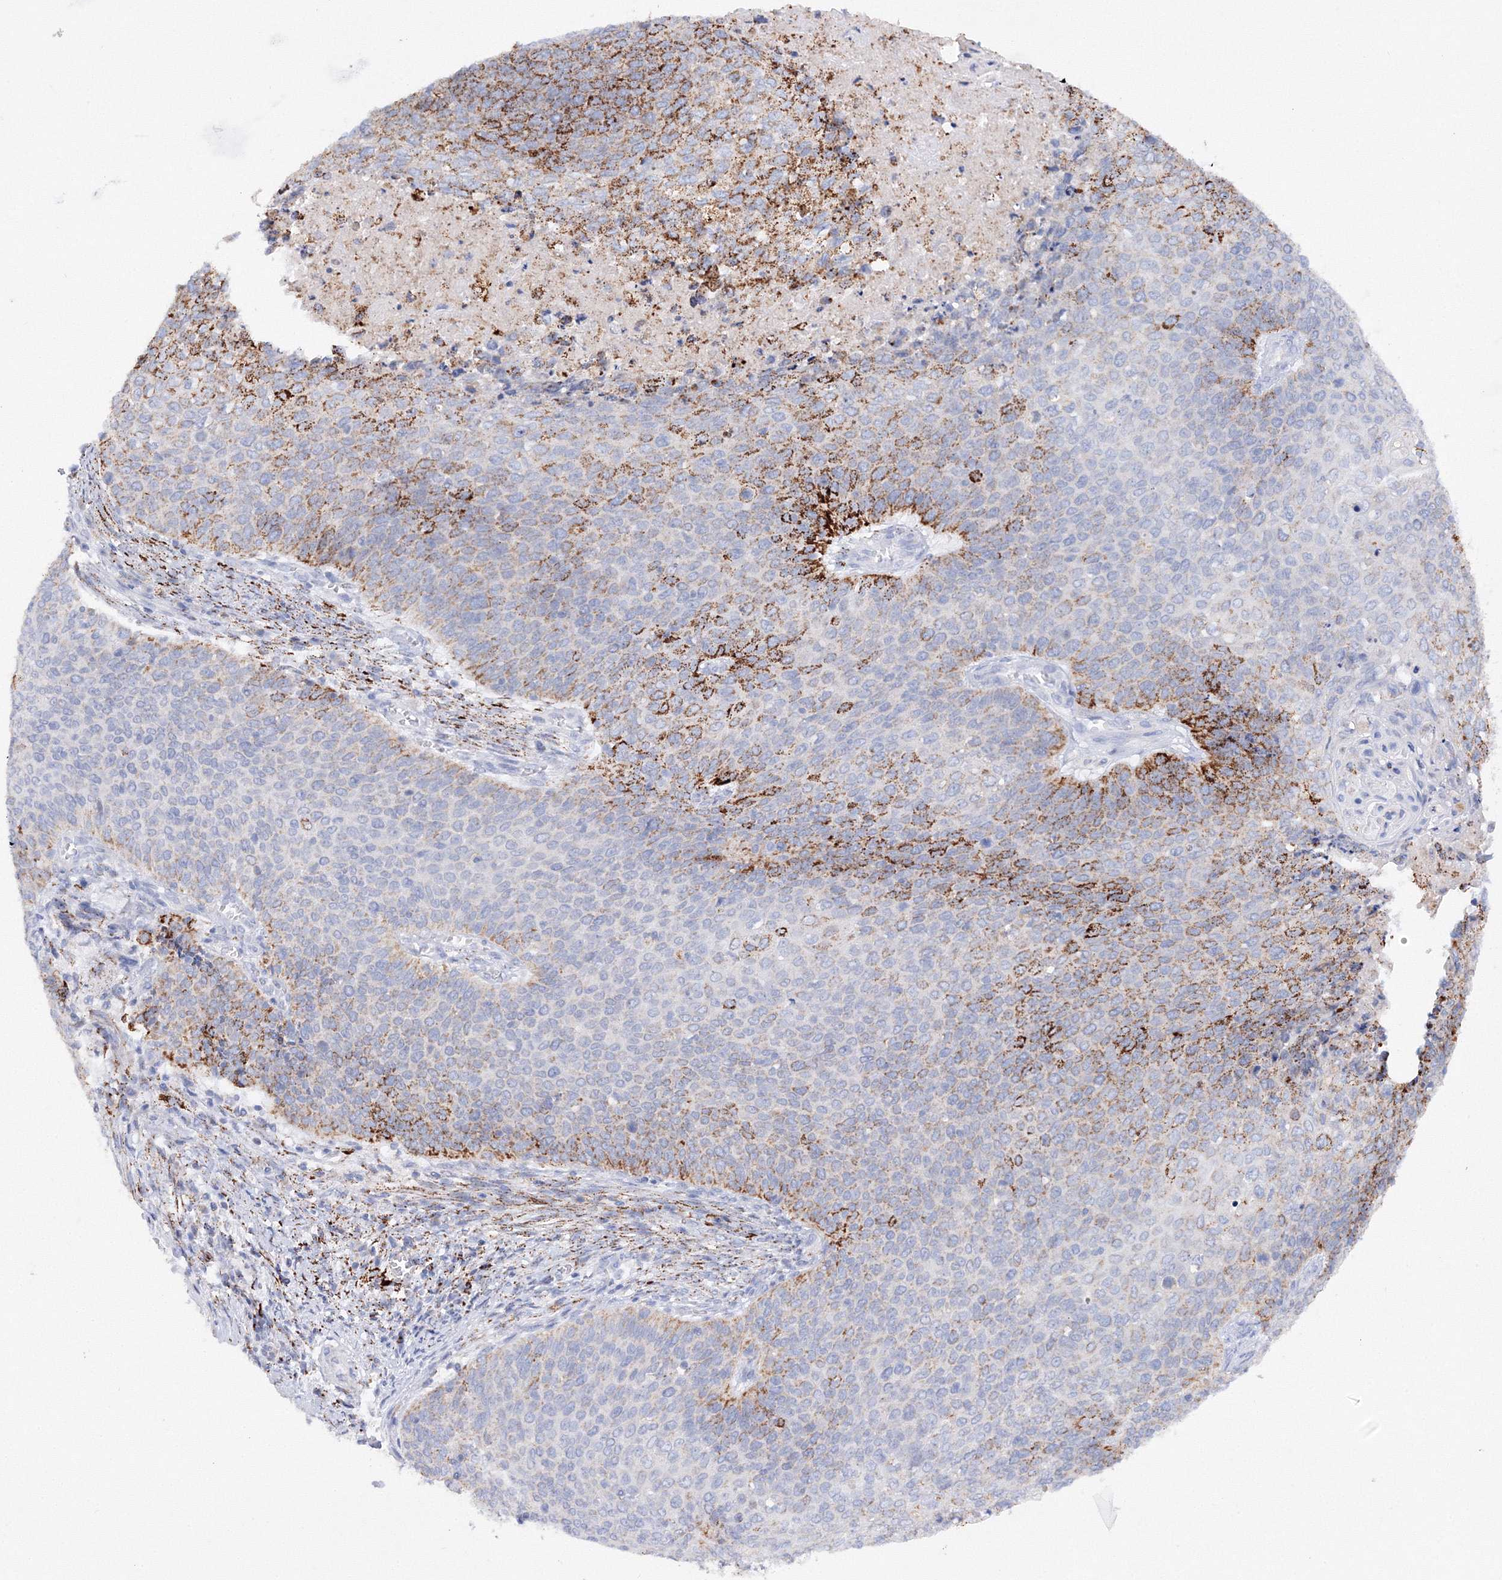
{"staining": {"intensity": "strong", "quantity": "25%-75%", "location": "cytoplasmic/membranous"}, "tissue": "cervical cancer", "cell_type": "Tumor cells", "image_type": "cancer", "snomed": [{"axis": "morphology", "description": "Squamous cell carcinoma, NOS"}, {"axis": "topography", "description": "Cervix"}], "caption": "Cervical cancer stained with DAB IHC demonstrates high levels of strong cytoplasmic/membranous staining in approximately 25%-75% of tumor cells.", "gene": "MERTK", "patient": {"sex": "female", "age": 39}}